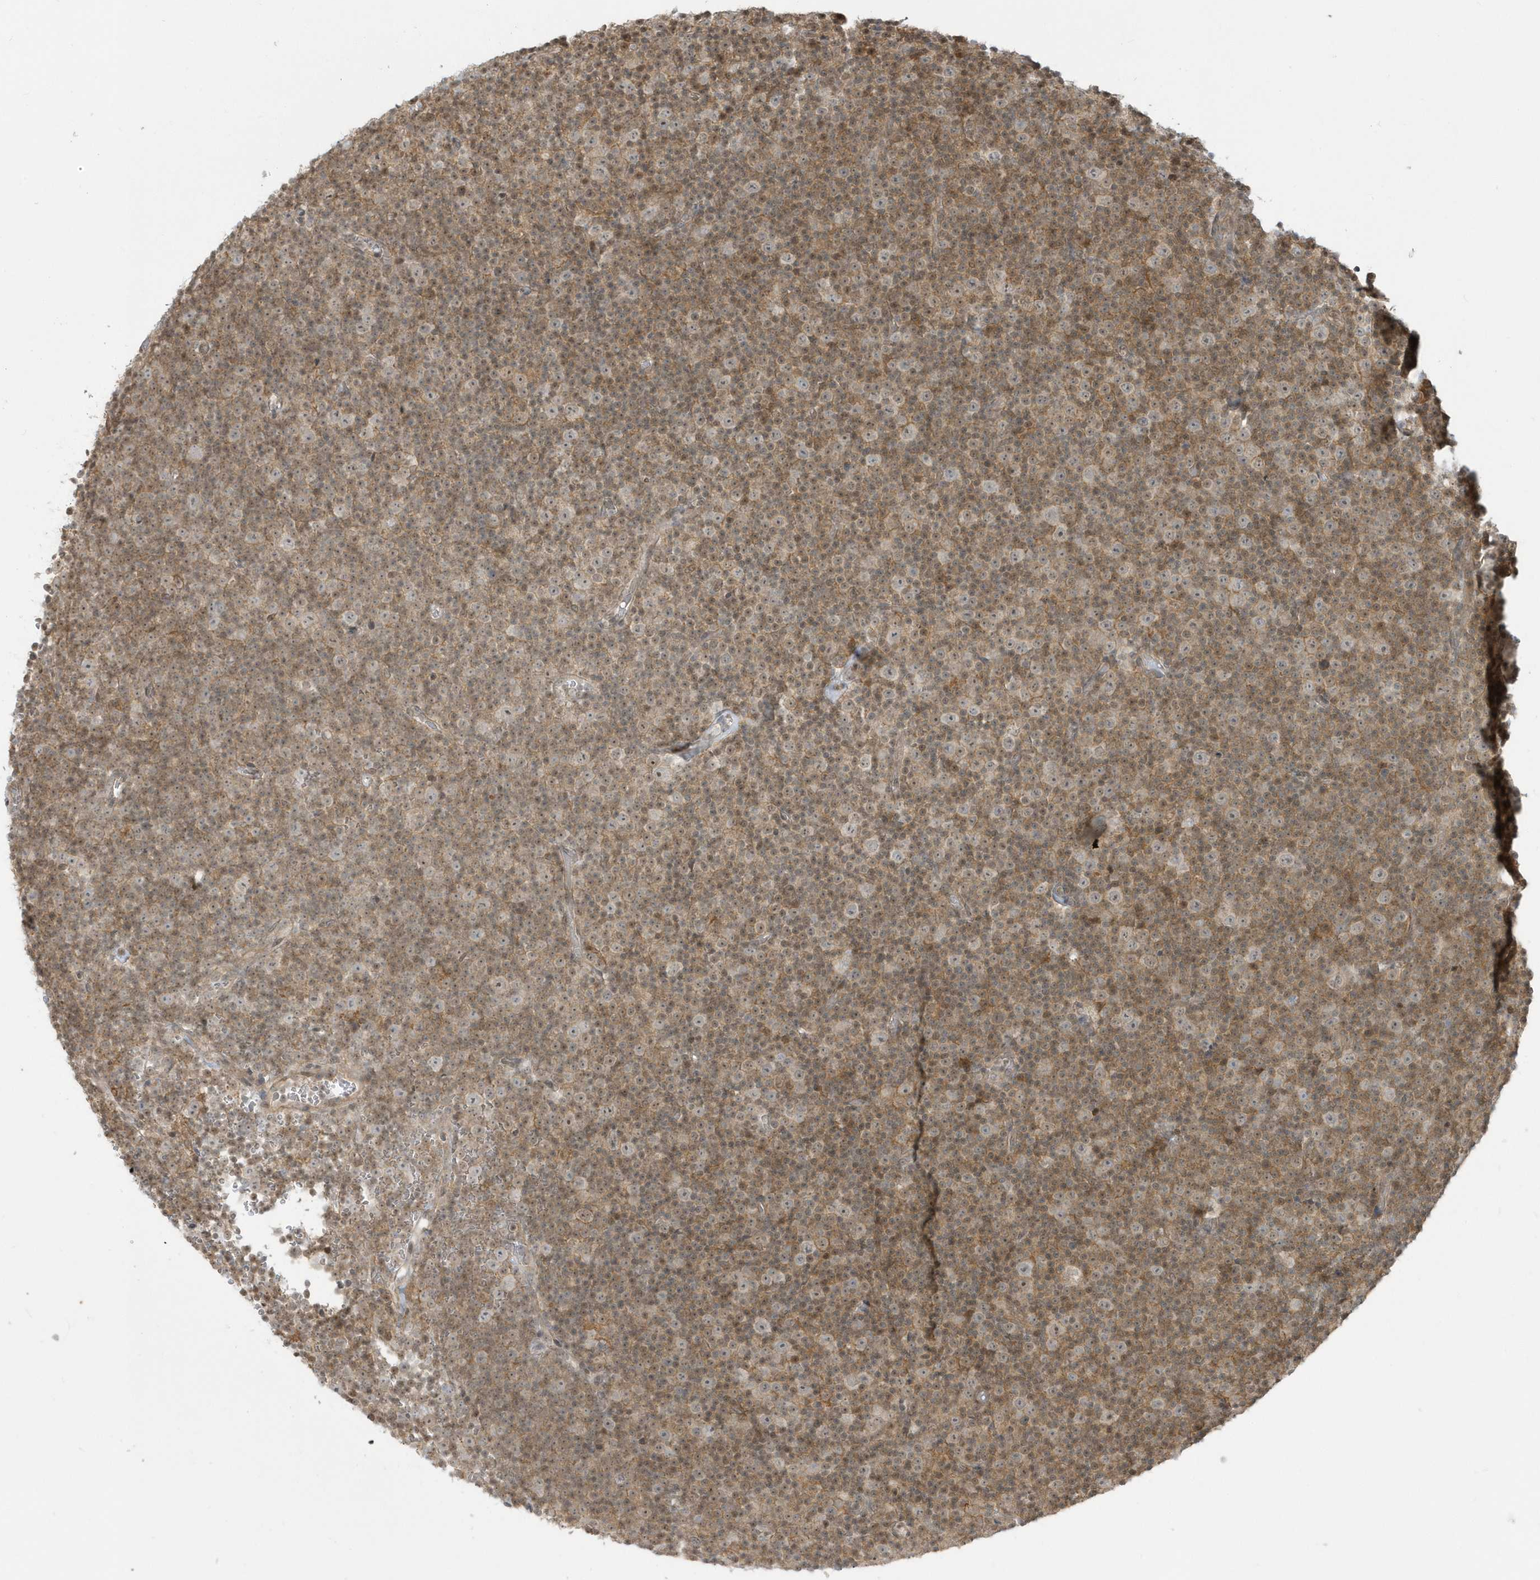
{"staining": {"intensity": "weak", "quantity": "25%-75%", "location": "nuclear"}, "tissue": "lymphoma", "cell_type": "Tumor cells", "image_type": "cancer", "snomed": [{"axis": "morphology", "description": "Malignant lymphoma, non-Hodgkin's type, Low grade"}, {"axis": "topography", "description": "Lymph node"}], "caption": "IHC of human low-grade malignant lymphoma, non-Hodgkin's type reveals low levels of weak nuclear expression in approximately 25%-75% of tumor cells.", "gene": "PPP1R7", "patient": {"sex": "female", "age": 67}}